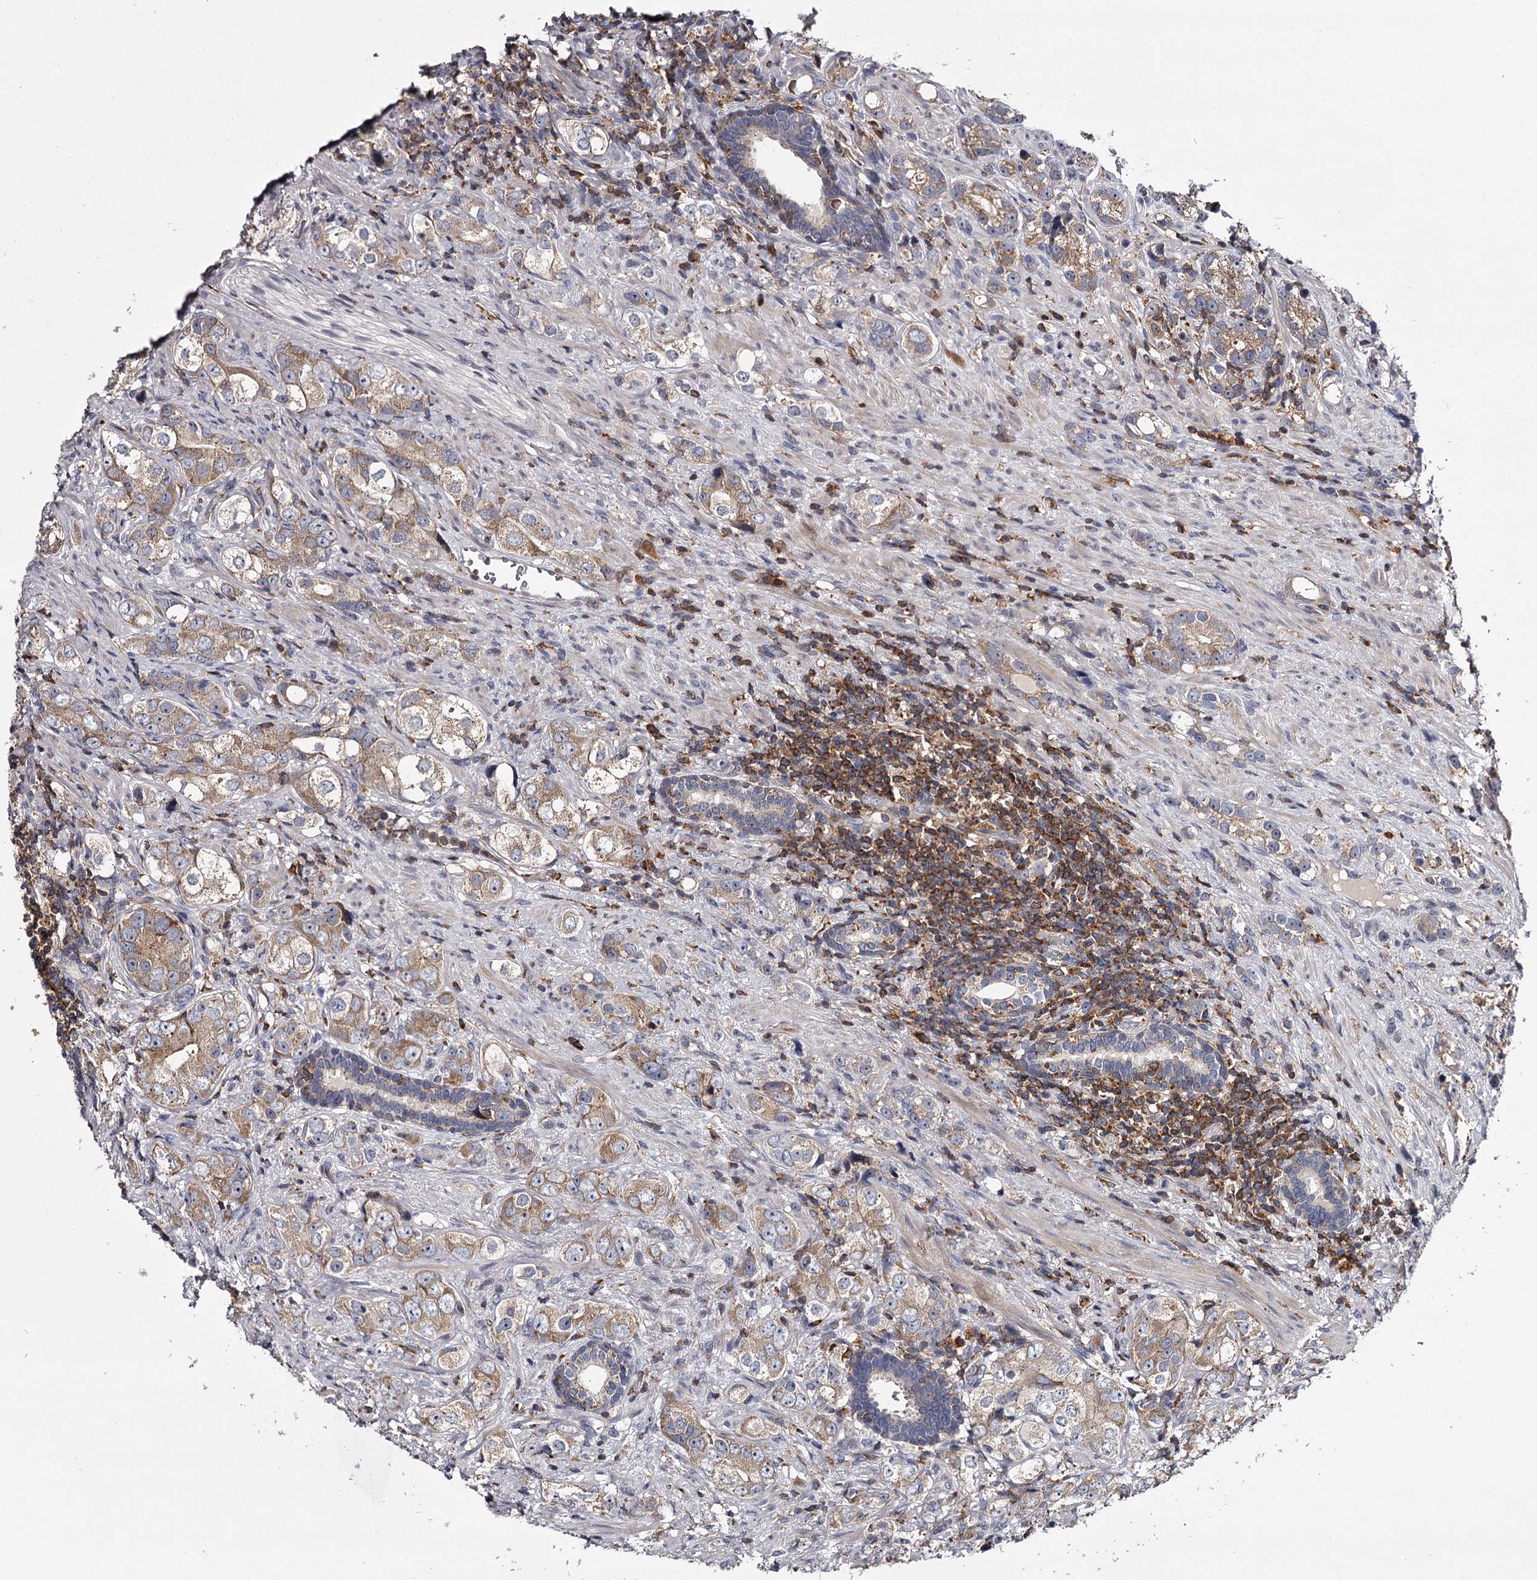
{"staining": {"intensity": "moderate", "quantity": ">75%", "location": "cytoplasmic/membranous"}, "tissue": "prostate cancer", "cell_type": "Tumor cells", "image_type": "cancer", "snomed": [{"axis": "morphology", "description": "Adenocarcinoma, High grade"}, {"axis": "topography", "description": "Prostate"}], "caption": "There is medium levels of moderate cytoplasmic/membranous expression in tumor cells of prostate adenocarcinoma (high-grade), as demonstrated by immunohistochemical staining (brown color).", "gene": "RASSF6", "patient": {"sex": "male", "age": 63}}